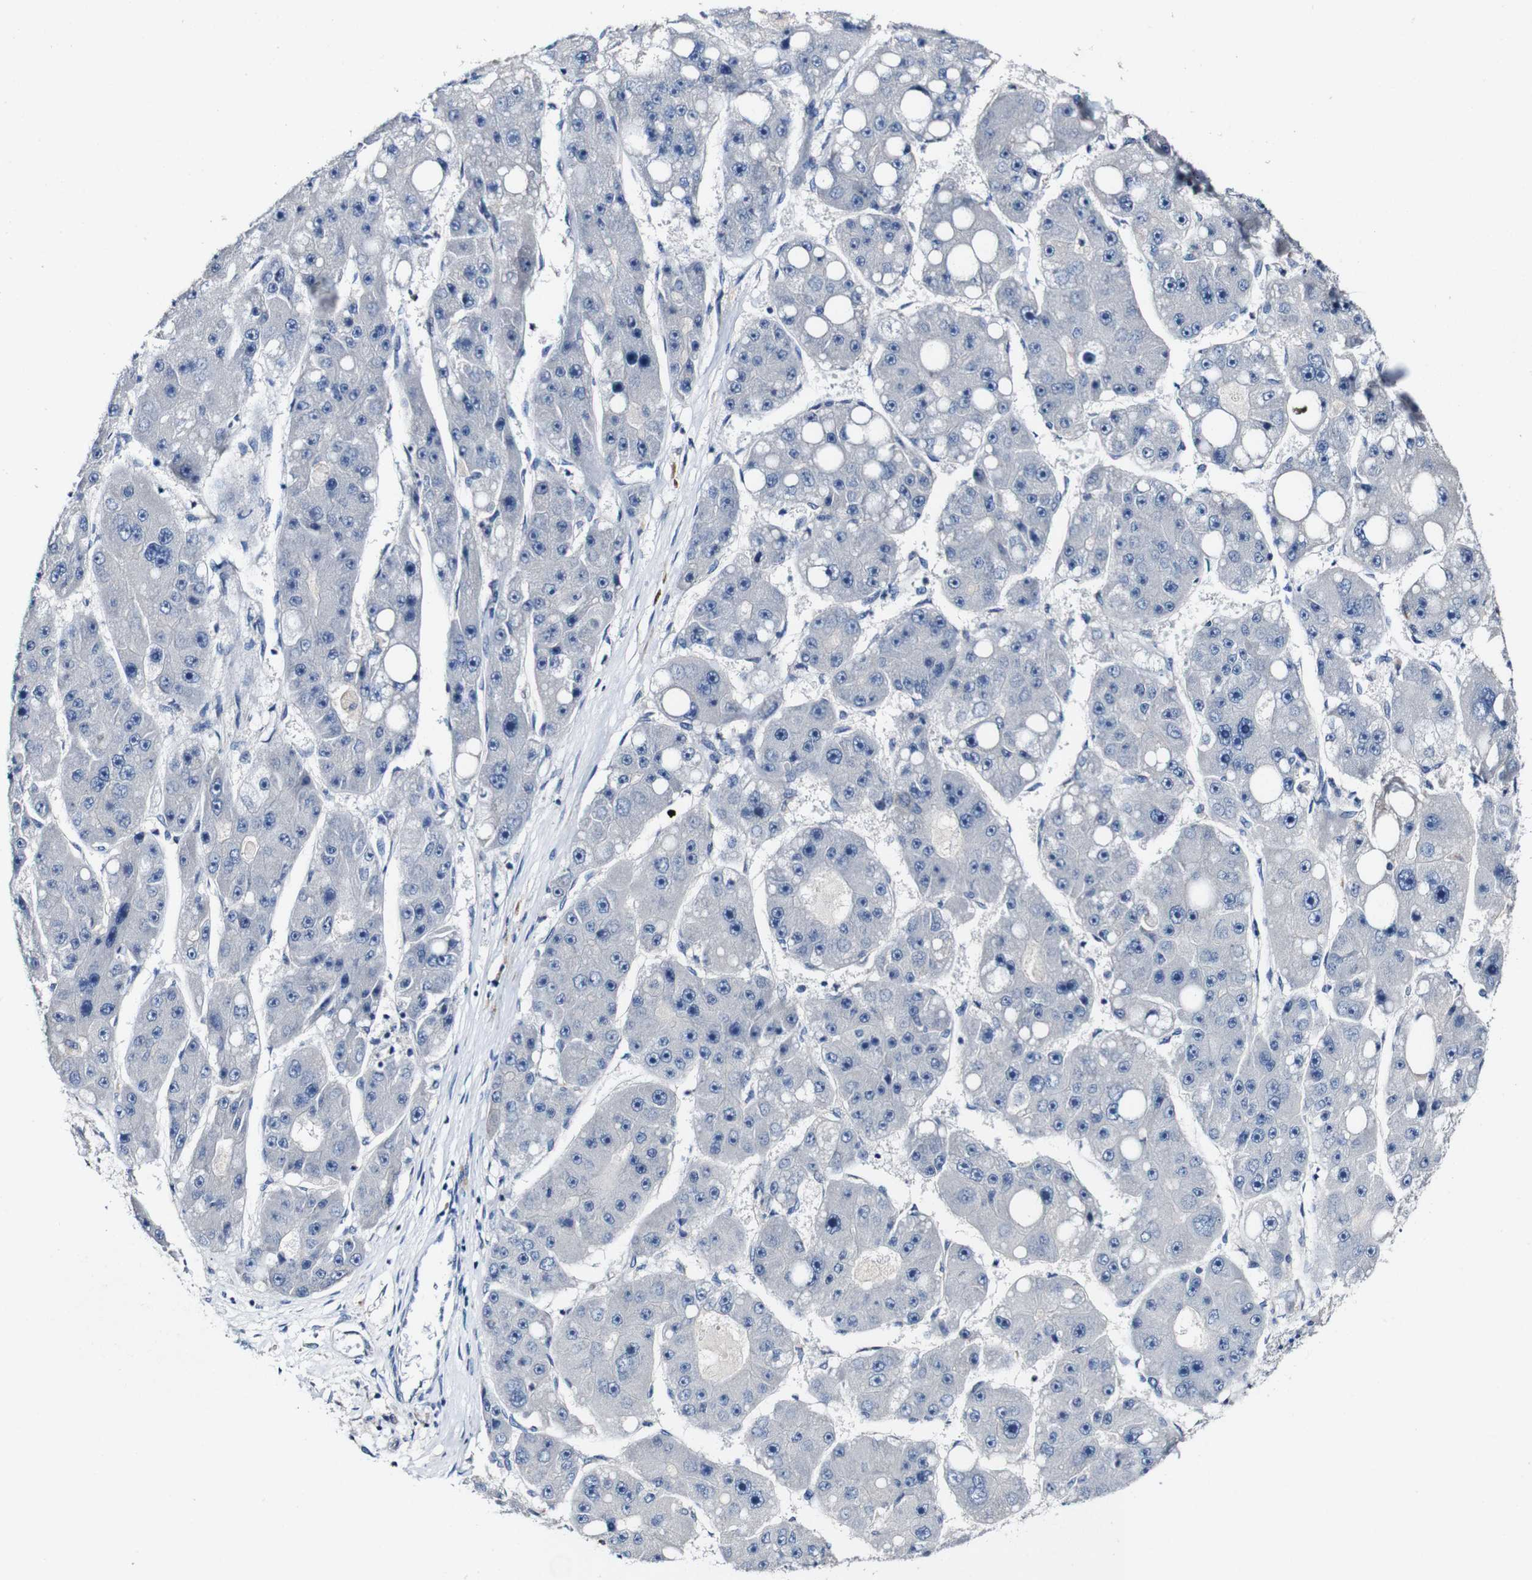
{"staining": {"intensity": "negative", "quantity": "none", "location": "none"}, "tissue": "liver cancer", "cell_type": "Tumor cells", "image_type": "cancer", "snomed": [{"axis": "morphology", "description": "Carcinoma, Hepatocellular, NOS"}, {"axis": "topography", "description": "Liver"}], "caption": "Liver cancer (hepatocellular carcinoma) stained for a protein using immunohistochemistry (IHC) shows no positivity tumor cells.", "gene": "GRAMD1A", "patient": {"sex": "female", "age": 61}}